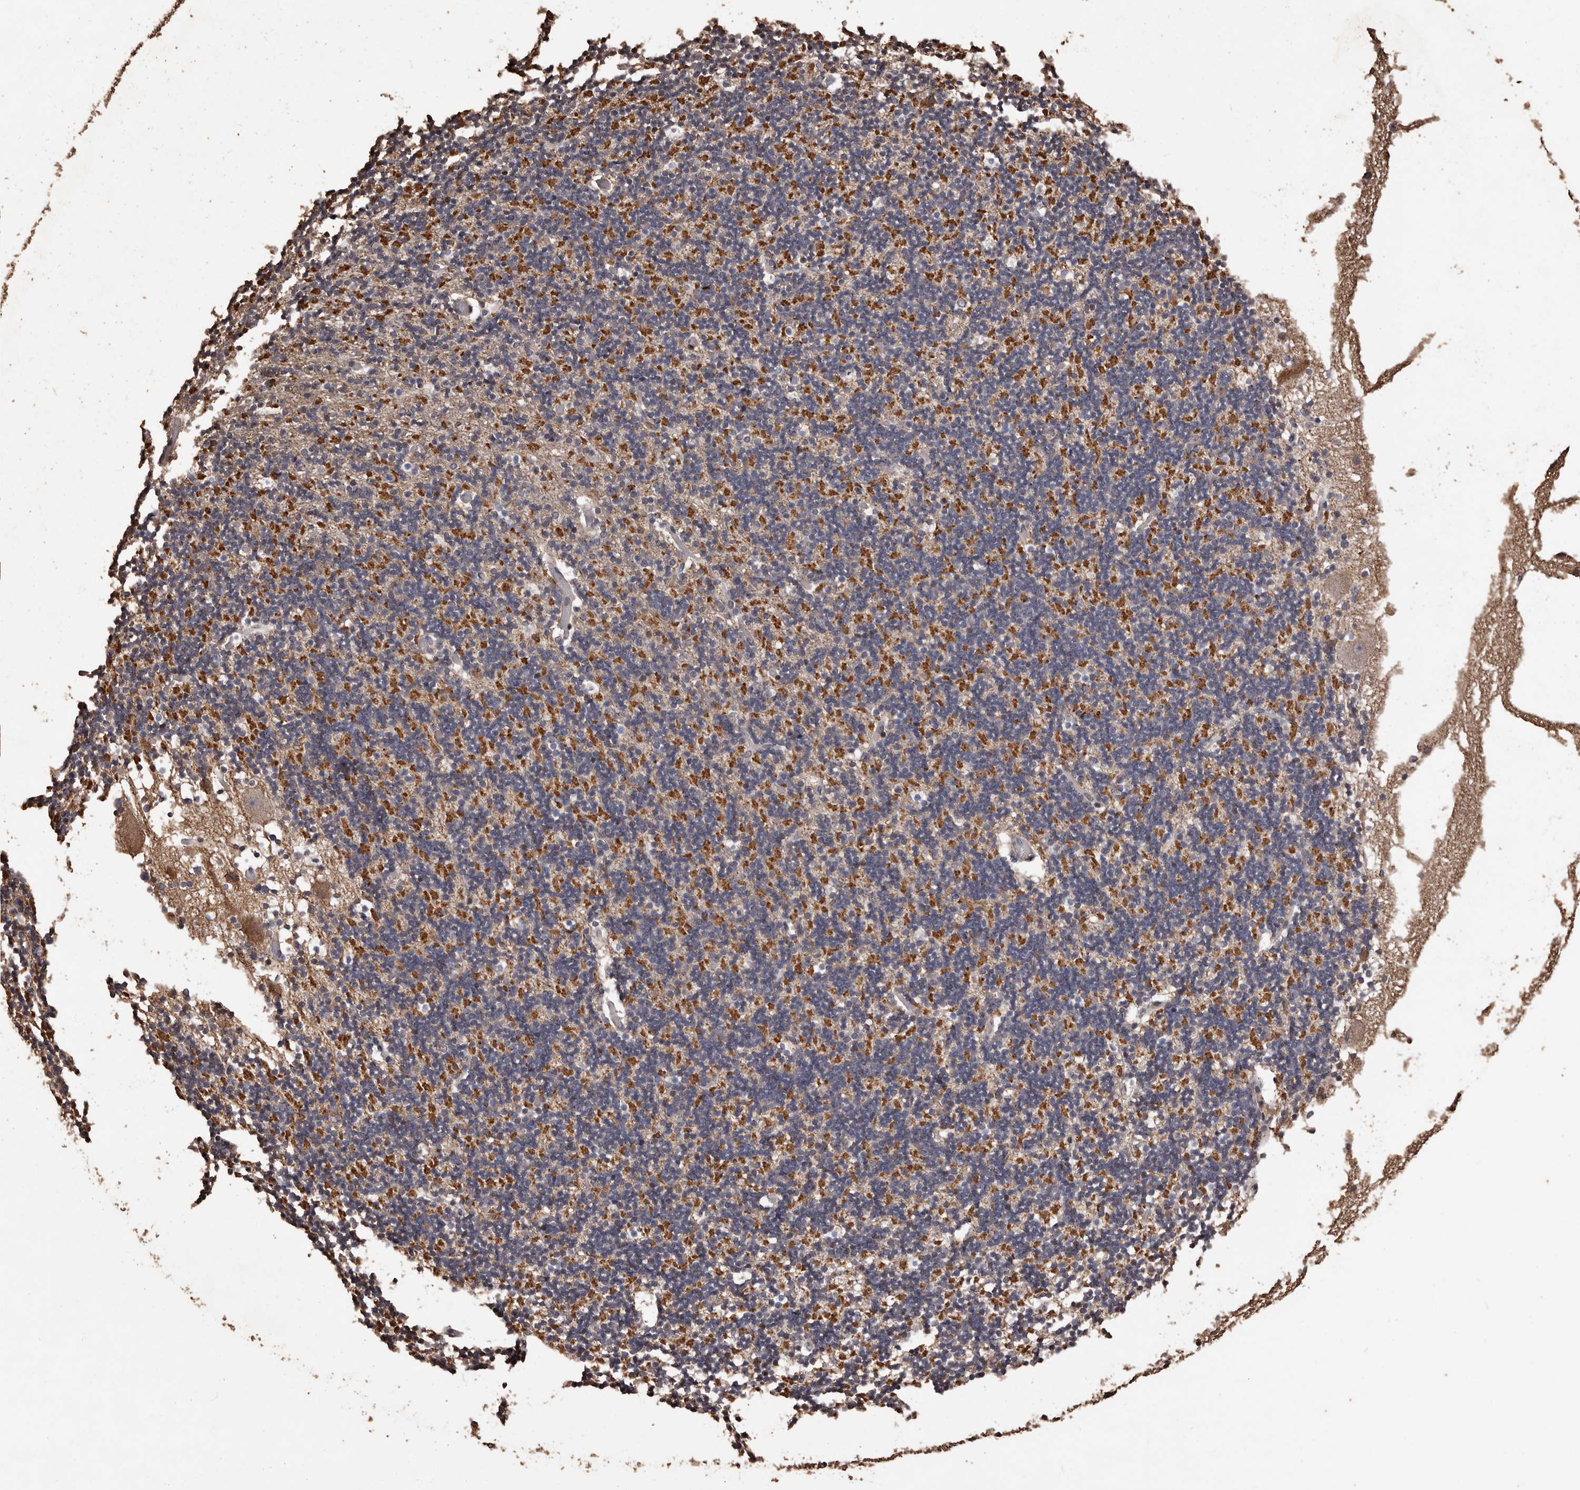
{"staining": {"intensity": "moderate", "quantity": "25%-75%", "location": "cytoplasmic/membranous"}, "tissue": "cerebellum", "cell_type": "Cells in granular layer", "image_type": "normal", "snomed": [{"axis": "morphology", "description": "Normal tissue, NOS"}, {"axis": "topography", "description": "Cerebellum"}], "caption": "IHC staining of unremarkable cerebellum, which displays medium levels of moderate cytoplasmic/membranous staining in about 25%-75% of cells in granular layer indicating moderate cytoplasmic/membranous protein staining. The staining was performed using DAB (brown) for protein detection and nuclei were counterstained in hematoxylin (blue).", "gene": "NAV1", "patient": {"sex": "male", "age": 57}}